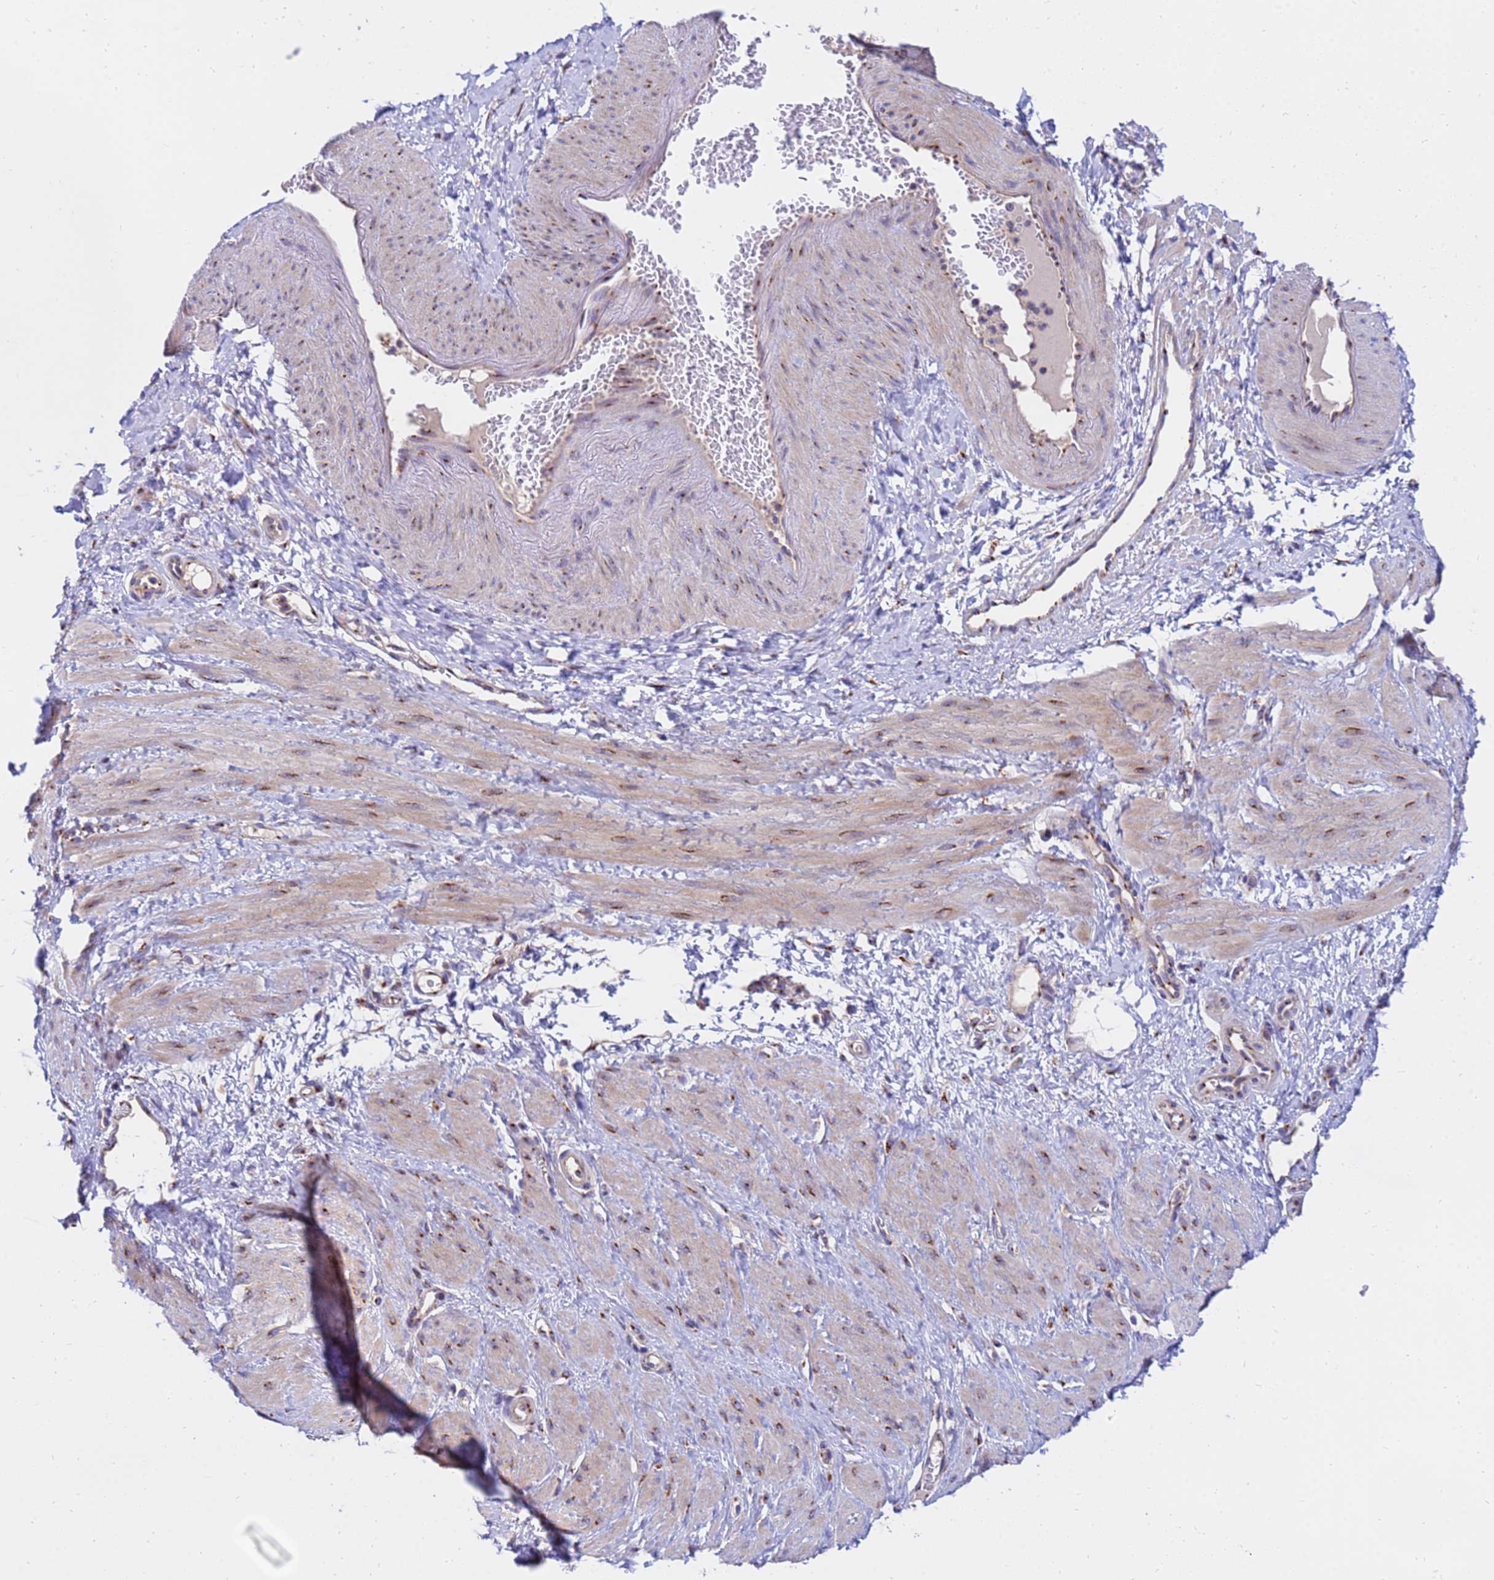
{"staining": {"intensity": "moderate", "quantity": "25%-75%", "location": "cytoplasmic/membranous"}, "tissue": "smooth muscle", "cell_type": "Smooth muscle cells", "image_type": "normal", "snomed": [{"axis": "morphology", "description": "Normal tissue, NOS"}, {"axis": "topography", "description": "Smooth muscle"}, {"axis": "topography", "description": "Uterus"}], "caption": "Immunohistochemical staining of unremarkable human smooth muscle shows moderate cytoplasmic/membranous protein positivity in about 25%-75% of smooth muscle cells.", "gene": "HPS3", "patient": {"sex": "female", "age": 39}}